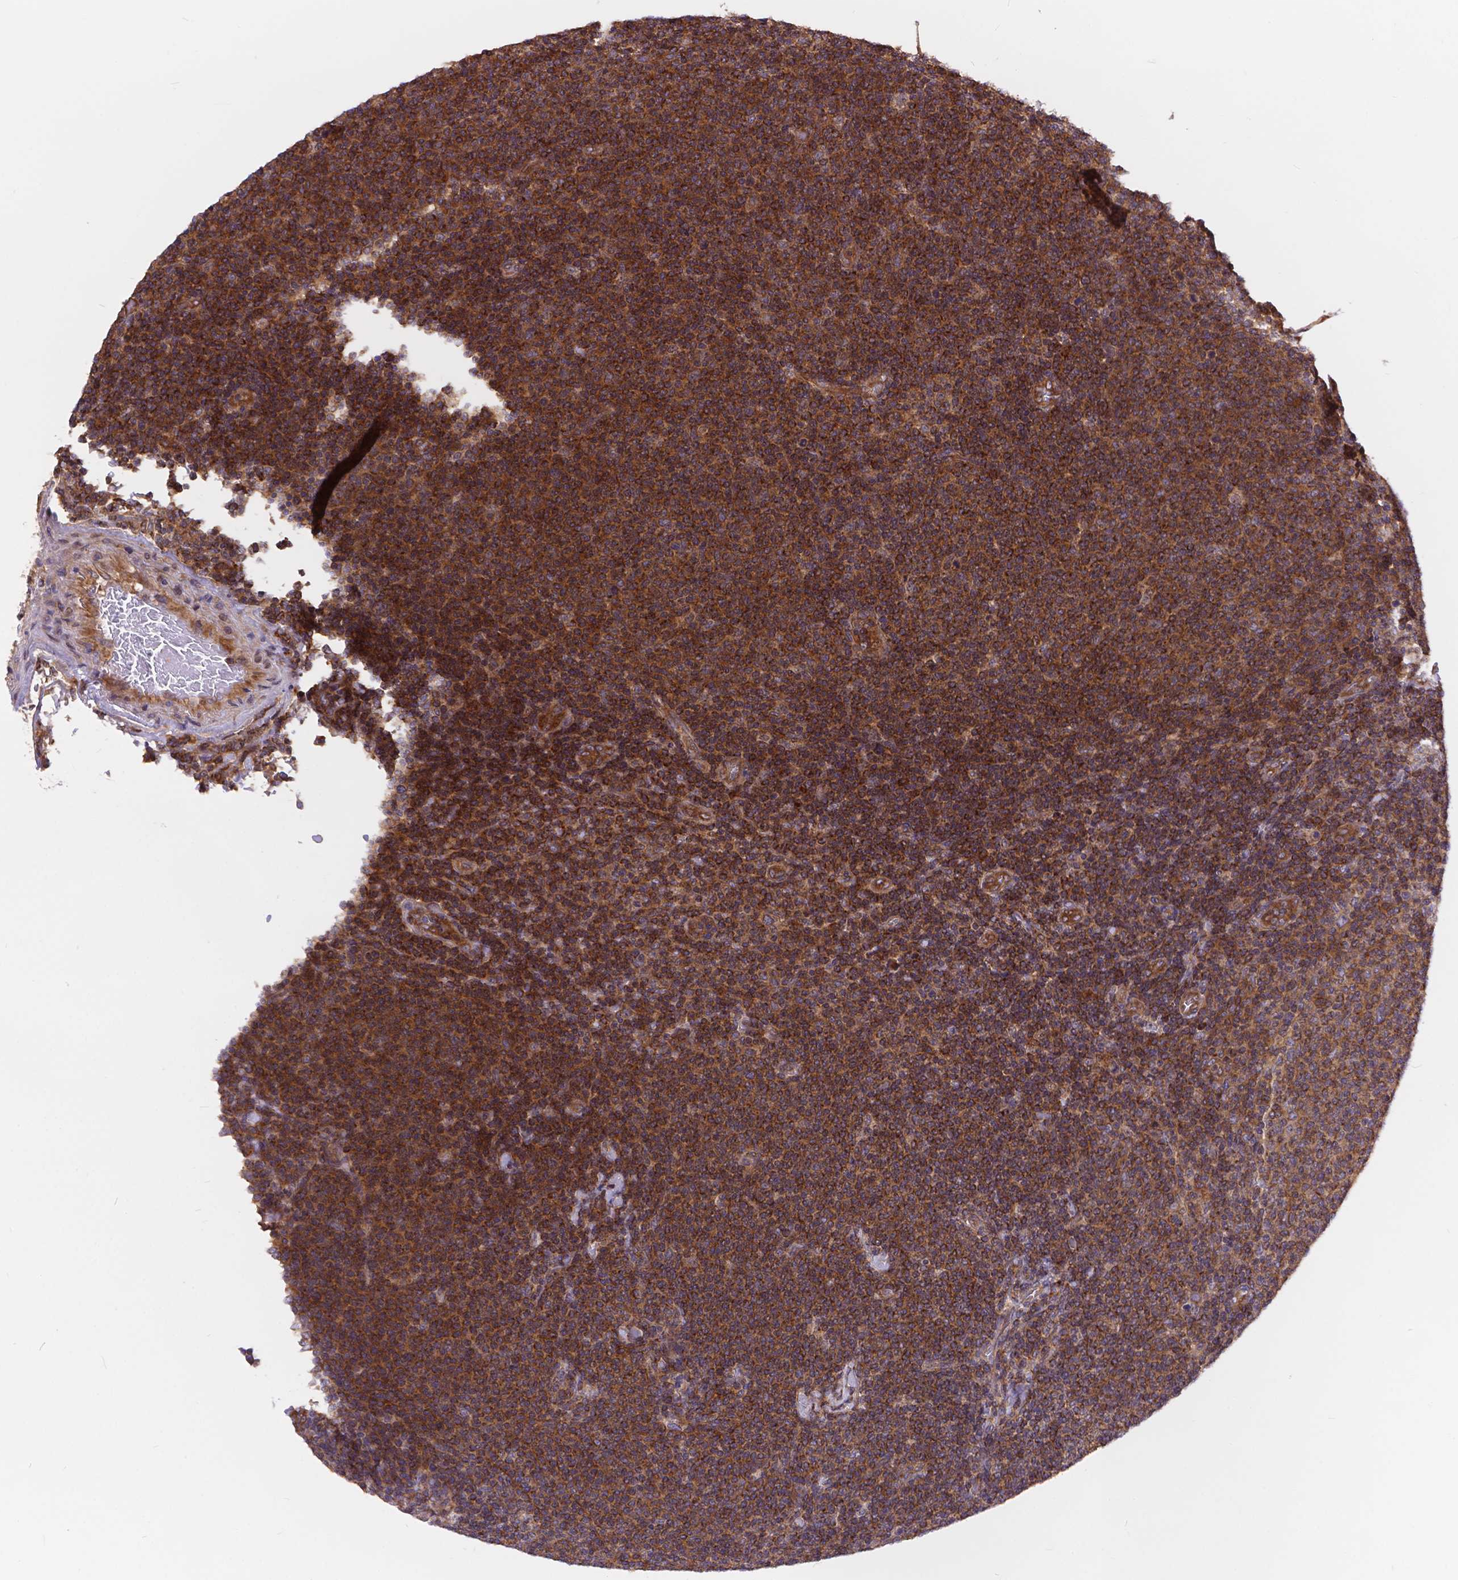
{"staining": {"intensity": "moderate", "quantity": ">75%", "location": "cytoplasmic/membranous"}, "tissue": "lymphoma", "cell_type": "Tumor cells", "image_type": "cancer", "snomed": [{"axis": "morphology", "description": "Malignant lymphoma, non-Hodgkin's type, Low grade"}, {"axis": "topography", "description": "Lymph node"}], "caption": "Low-grade malignant lymphoma, non-Hodgkin's type stained for a protein (brown) exhibits moderate cytoplasmic/membranous positive staining in about >75% of tumor cells.", "gene": "ARAP1", "patient": {"sex": "male", "age": 52}}